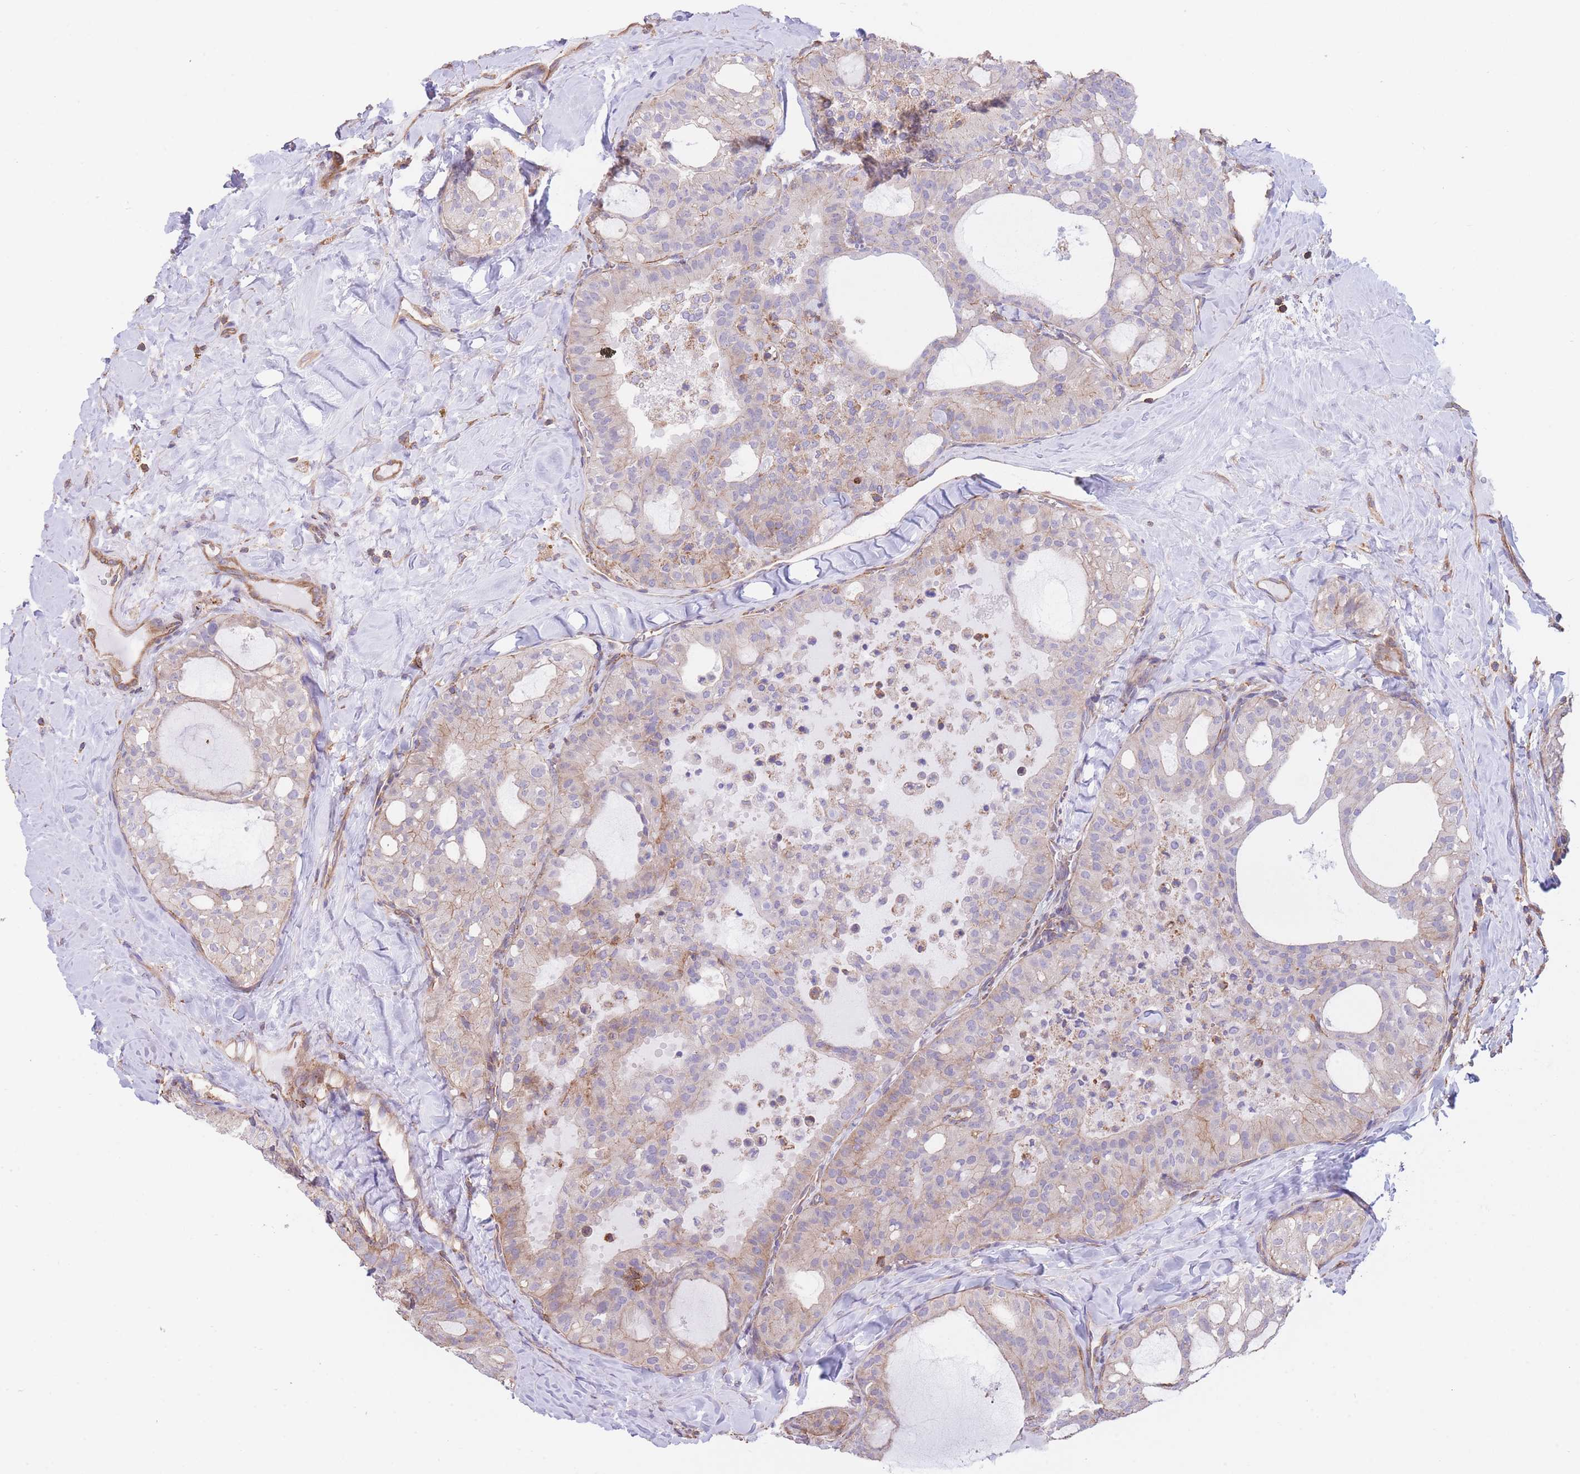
{"staining": {"intensity": "moderate", "quantity": "<25%", "location": "cytoplasmic/membranous"}, "tissue": "thyroid cancer", "cell_type": "Tumor cells", "image_type": "cancer", "snomed": [{"axis": "morphology", "description": "Follicular adenoma carcinoma, NOS"}, {"axis": "topography", "description": "Thyroid gland"}], "caption": "Thyroid cancer (follicular adenoma carcinoma) stained with IHC exhibits moderate cytoplasmic/membranous positivity in approximately <25% of tumor cells.", "gene": "LRRN4CL", "patient": {"sex": "male", "age": 75}}